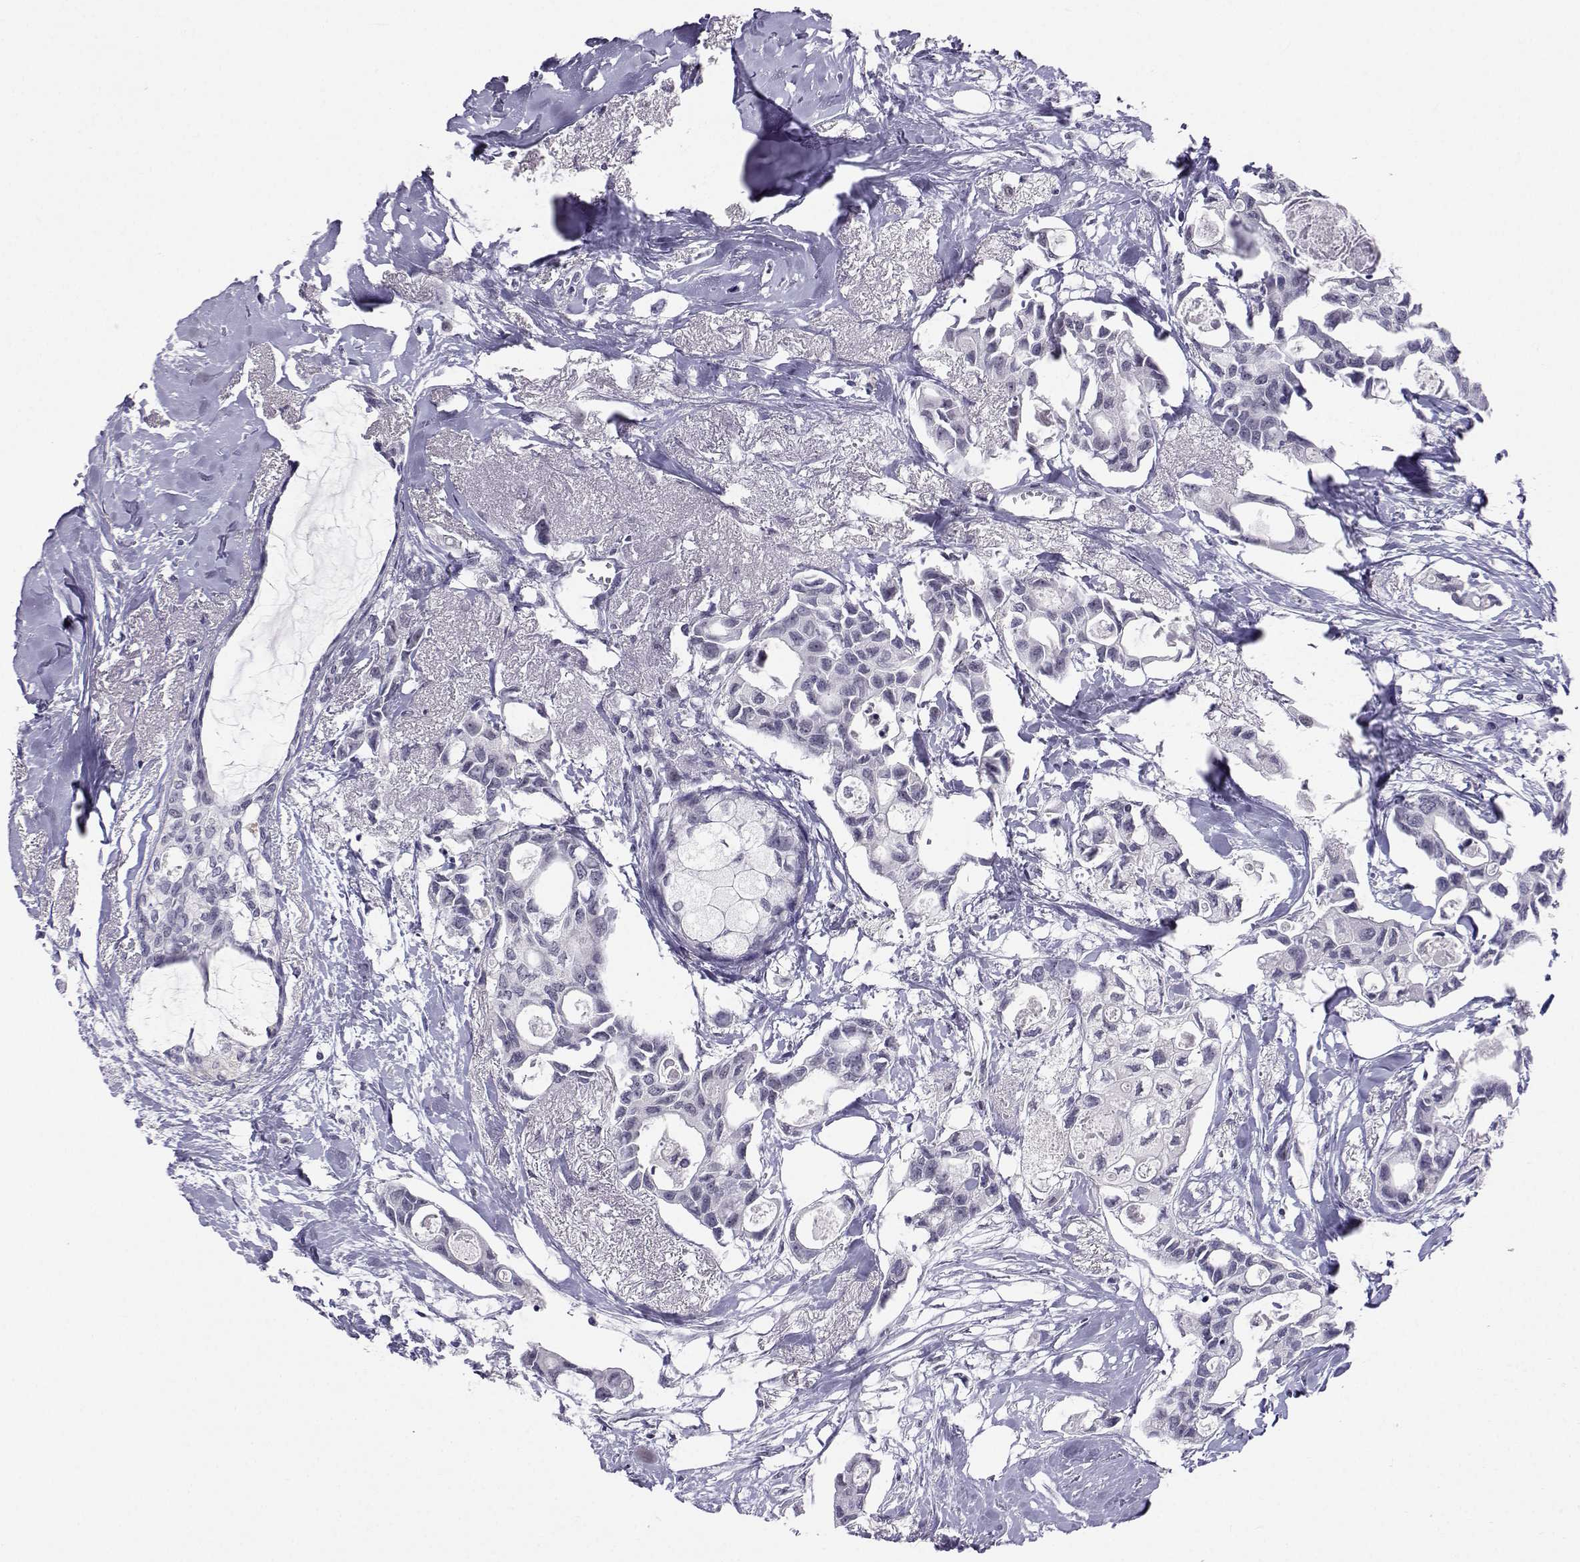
{"staining": {"intensity": "negative", "quantity": "none", "location": "none"}, "tissue": "breast cancer", "cell_type": "Tumor cells", "image_type": "cancer", "snomed": [{"axis": "morphology", "description": "Duct carcinoma"}, {"axis": "topography", "description": "Breast"}], "caption": "Immunohistochemical staining of human breast cancer (invasive ductal carcinoma) shows no significant positivity in tumor cells.", "gene": "MED26", "patient": {"sex": "female", "age": 83}}